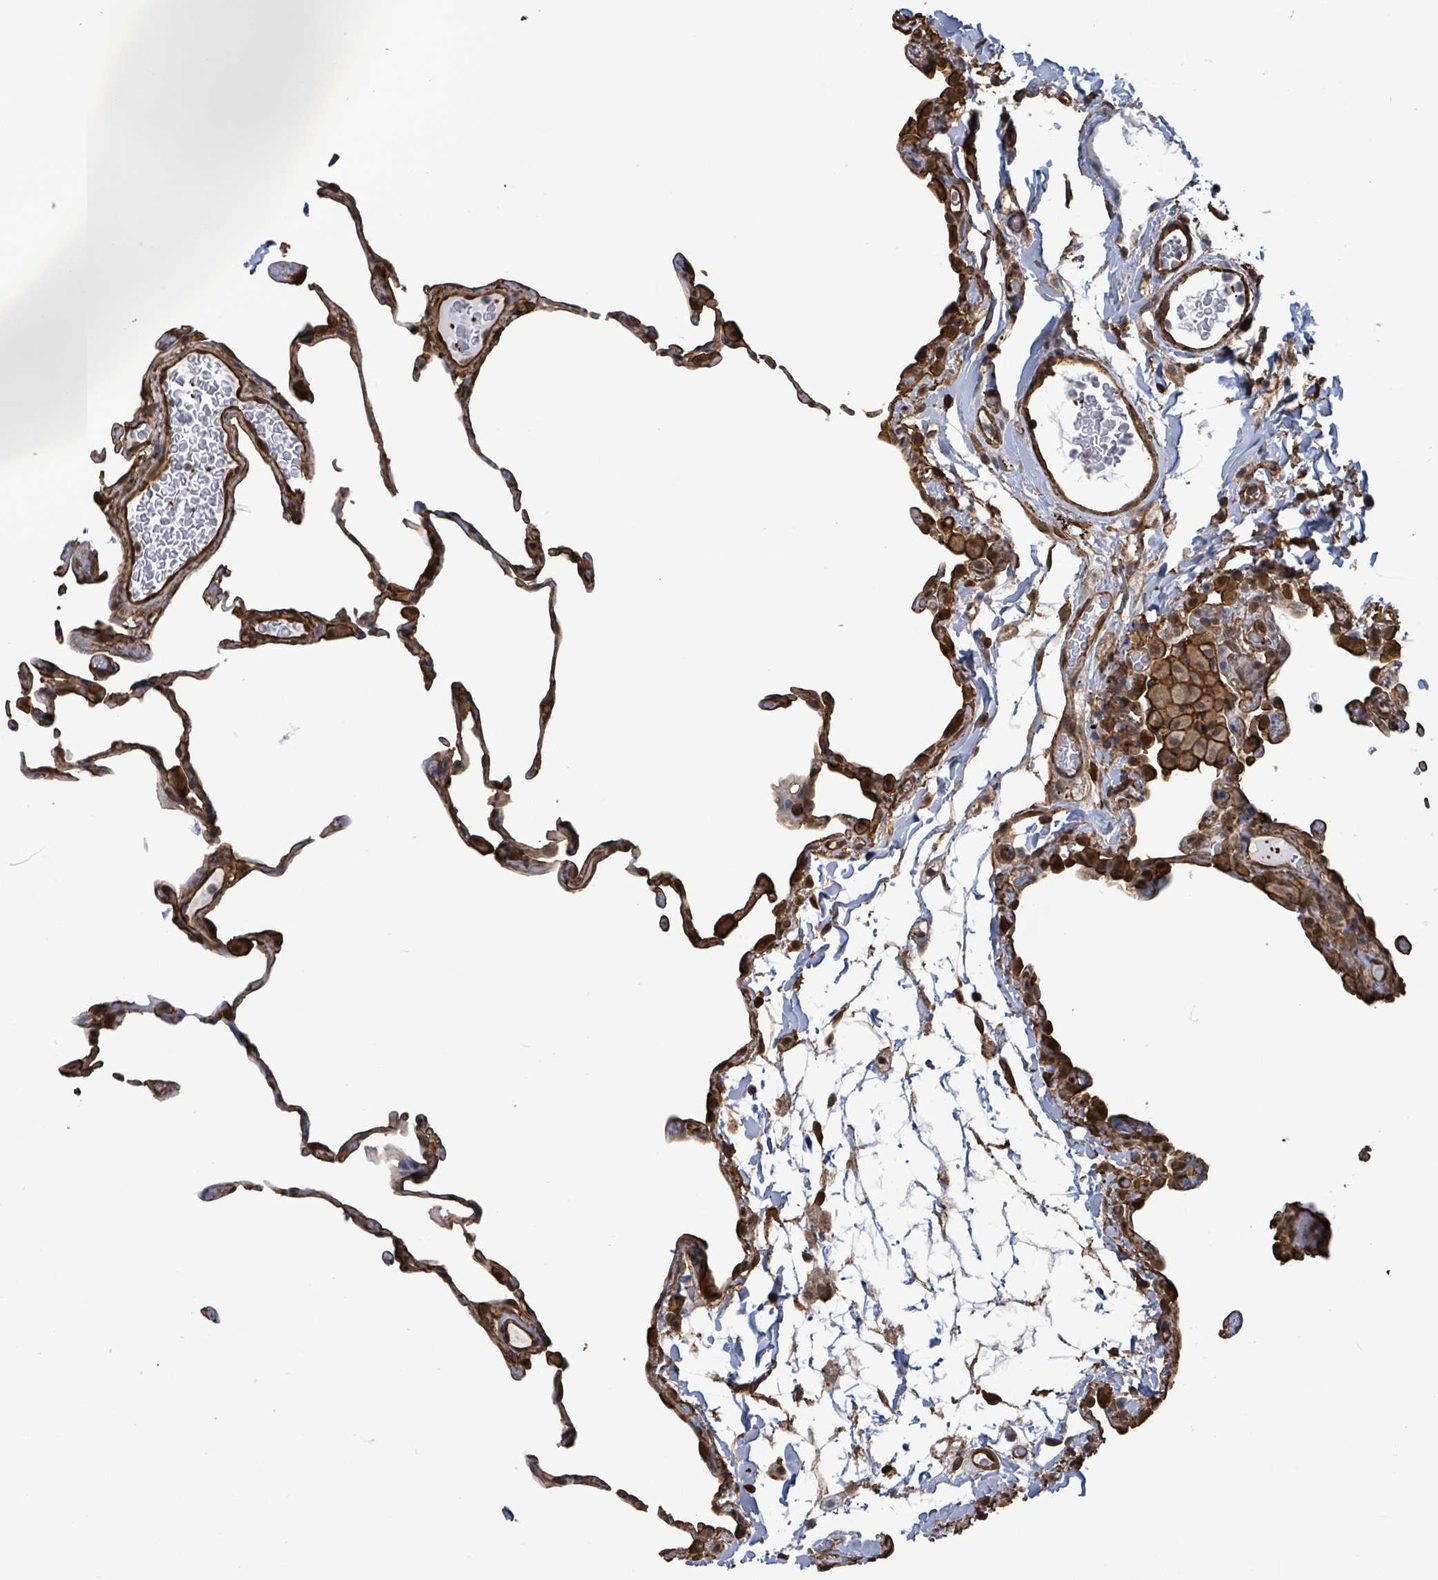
{"staining": {"intensity": "strong", "quantity": "25%-75%", "location": "cytoplasmic/membranous"}, "tissue": "lung", "cell_type": "Alveolar cells", "image_type": "normal", "snomed": [{"axis": "morphology", "description": "Normal tissue, NOS"}, {"axis": "topography", "description": "Lung"}], "caption": "An IHC image of benign tissue is shown. Protein staining in brown labels strong cytoplasmic/membranous positivity in lung within alveolar cells.", "gene": "PRKRIP1", "patient": {"sex": "female", "age": 57}}